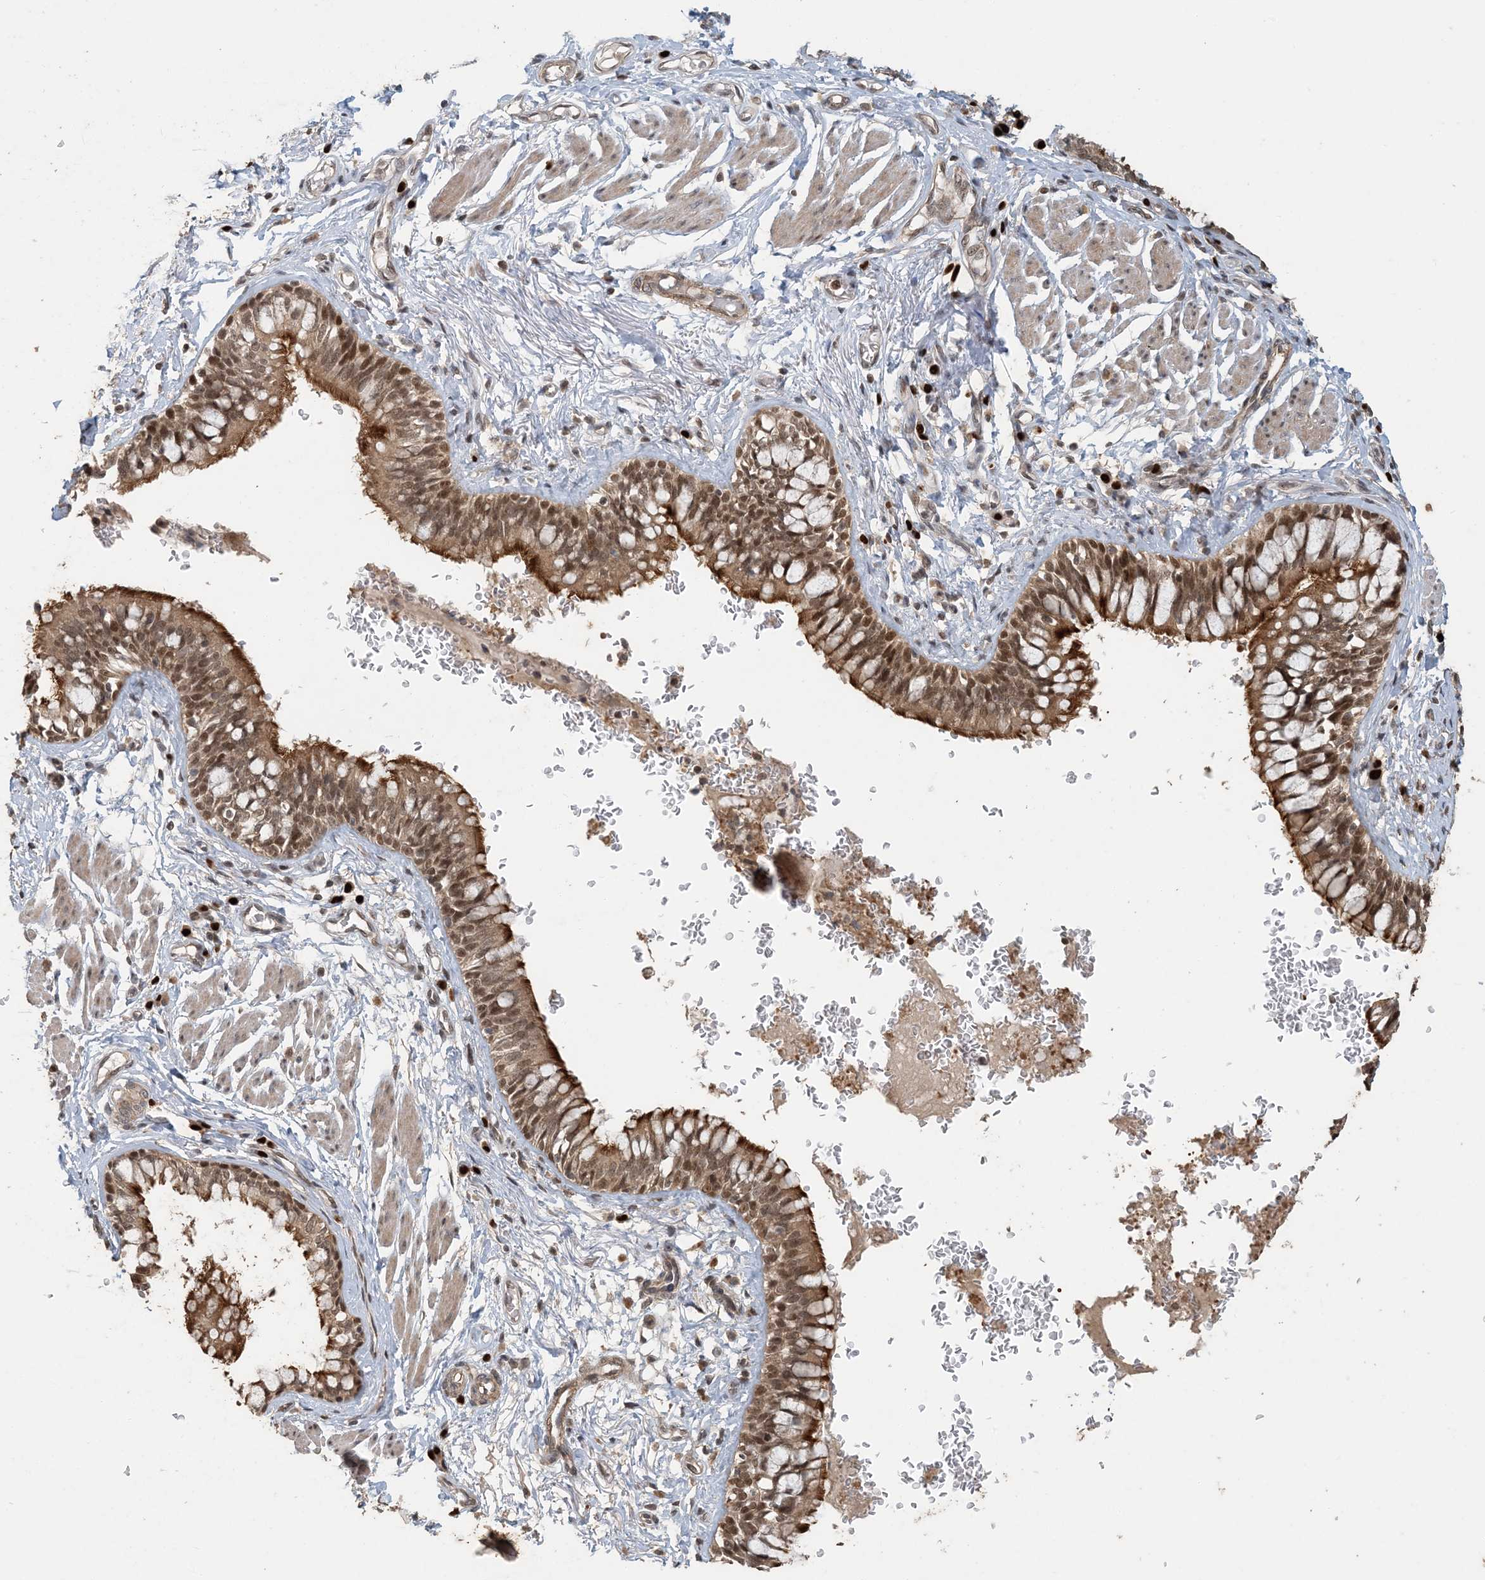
{"staining": {"intensity": "moderate", "quantity": ">75%", "location": "cytoplasmic/membranous,nuclear"}, "tissue": "bronchus", "cell_type": "Respiratory epithelial cells", "image_type": "normal", "snomed": [{"axis": "morphology", "description": "Normal tissue, NOS"}, {"axis": "topography", "description": "Cartilage tissue"}, {"axis": "topography", "description": "Bronchus"}], "caption": "An IHC histopathology image of normal tissue is shown. Protein staining in brown labels moderate cytoplasmic/membranous,nuclear positivity in bronchus within respiratory epithelial cells.", "gene": "ATP13A2", "patient": {"sex": "female", "age": 36}}